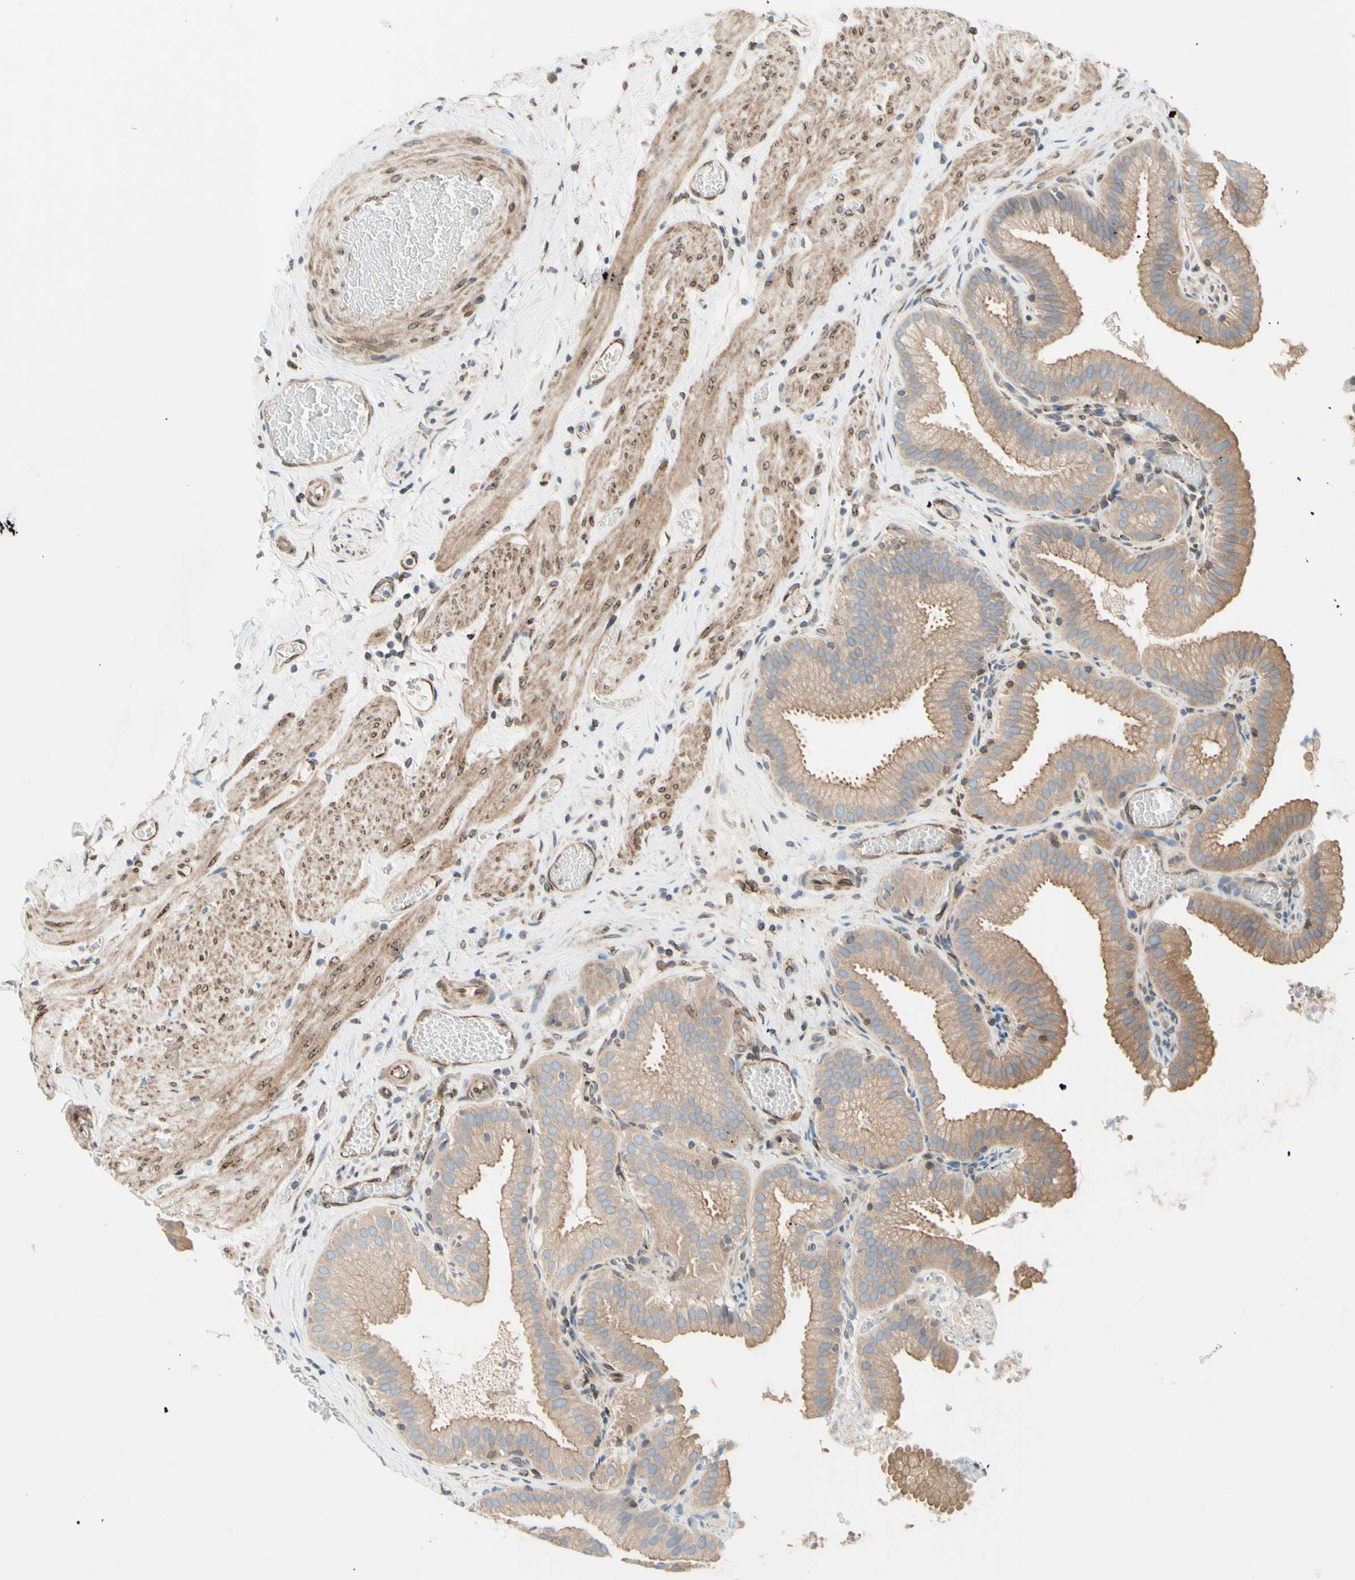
{"staining": {"intensity": "weak", "quantity": ">75%", "location": "cytoplasmic/membranous"}, "tissue": "gallbladder", "cell_type": "Glandular cells", "image_type": "normal", "snomed": [{"axis": "morphology", "description": "Normal tissue, NOS"}, {"axis": "topography", "description": "Gallbladder"}], "caption": "Protein expression analysis of unremarkable gallbladder demonstrates weak cytoplasmic/membranous positivity in about >75% of glandular cells.", "gene": "TRAF2", "patient": {"sex": "male", "age": 54}}